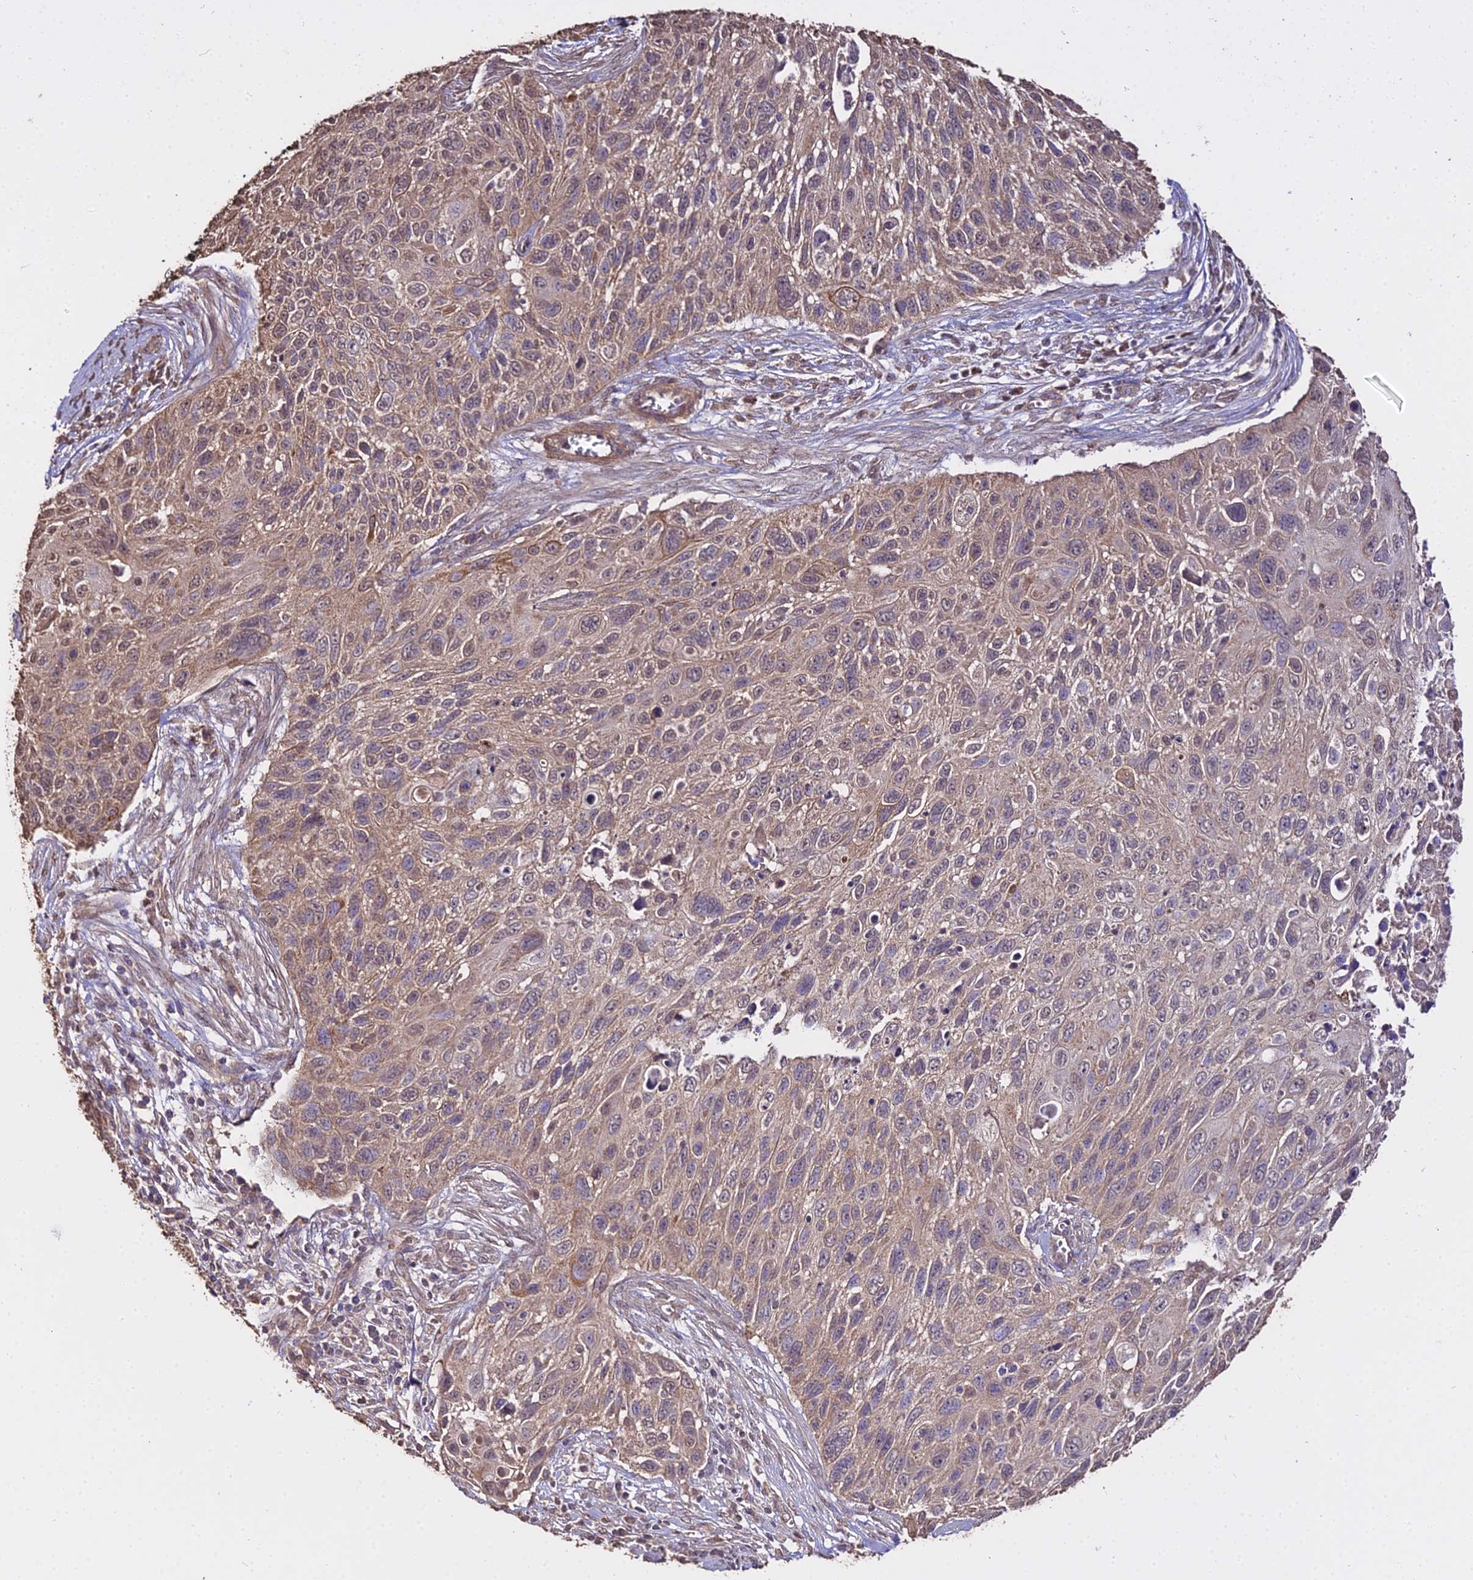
{"staining": {"intensity": "weak", "quantity": ">75%", "location": "cytoplasmic/membranous"}, "tissue": "cervical cancer", "cell_type": "Tumor cells", "image_type": "cancer", "snomed": [{"axis": "morphology", "description": "Squamous cell carcinoma, NOS"}, {"axis": "topography", "description": "Cervix"}], "caption": "Tumor cells exhibit weak cytoplasmic/membranous staining in approximately >75% of cells in cervical squamous cell carcinoma.", "gene": "METTL13", "patient": {"sex": "female", "age": 70}}